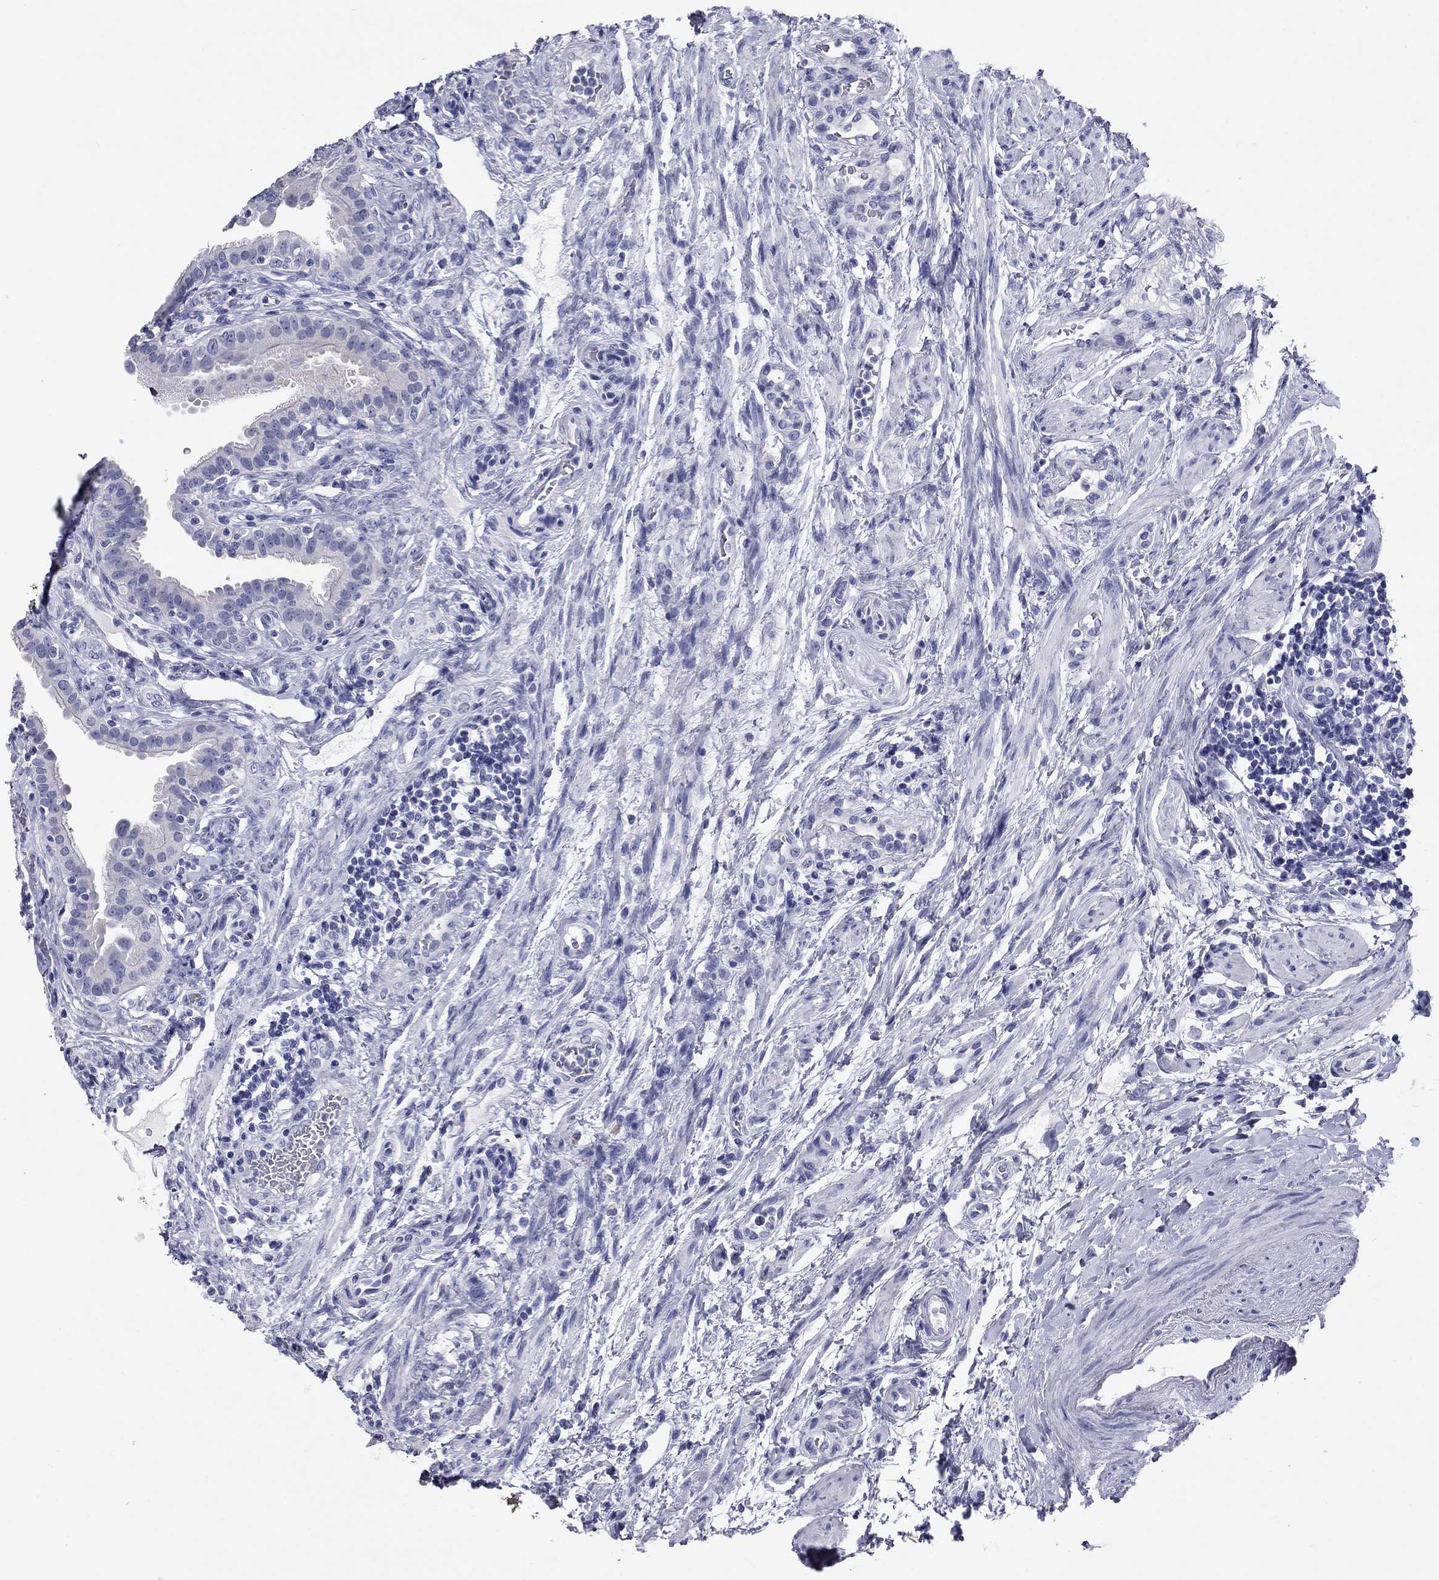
{"staining": {"intensity": "negative", "quantity": "none", "location": "none"}, "tissue": "fallopian tube", "cell_type": "Glandular cells", "image_type": "normal", "snomed": [{"axis": "morphology", "description": "Normal tissue, NOS"}, {"axis": "topography", "description": "Fallopian tube"}], "caption": "Immunohistochemistry micrograph of normal human fallopian tube stained for a protein (brown), which displays no staining in glandular cells. The staining is performed using DAB (3,3'-diaminobenzidine) brown chromogen with nuclei counter-stained in using hematoxylin.", "gene": "NPPA", "patient": {"sex": "female", "age": 41}}